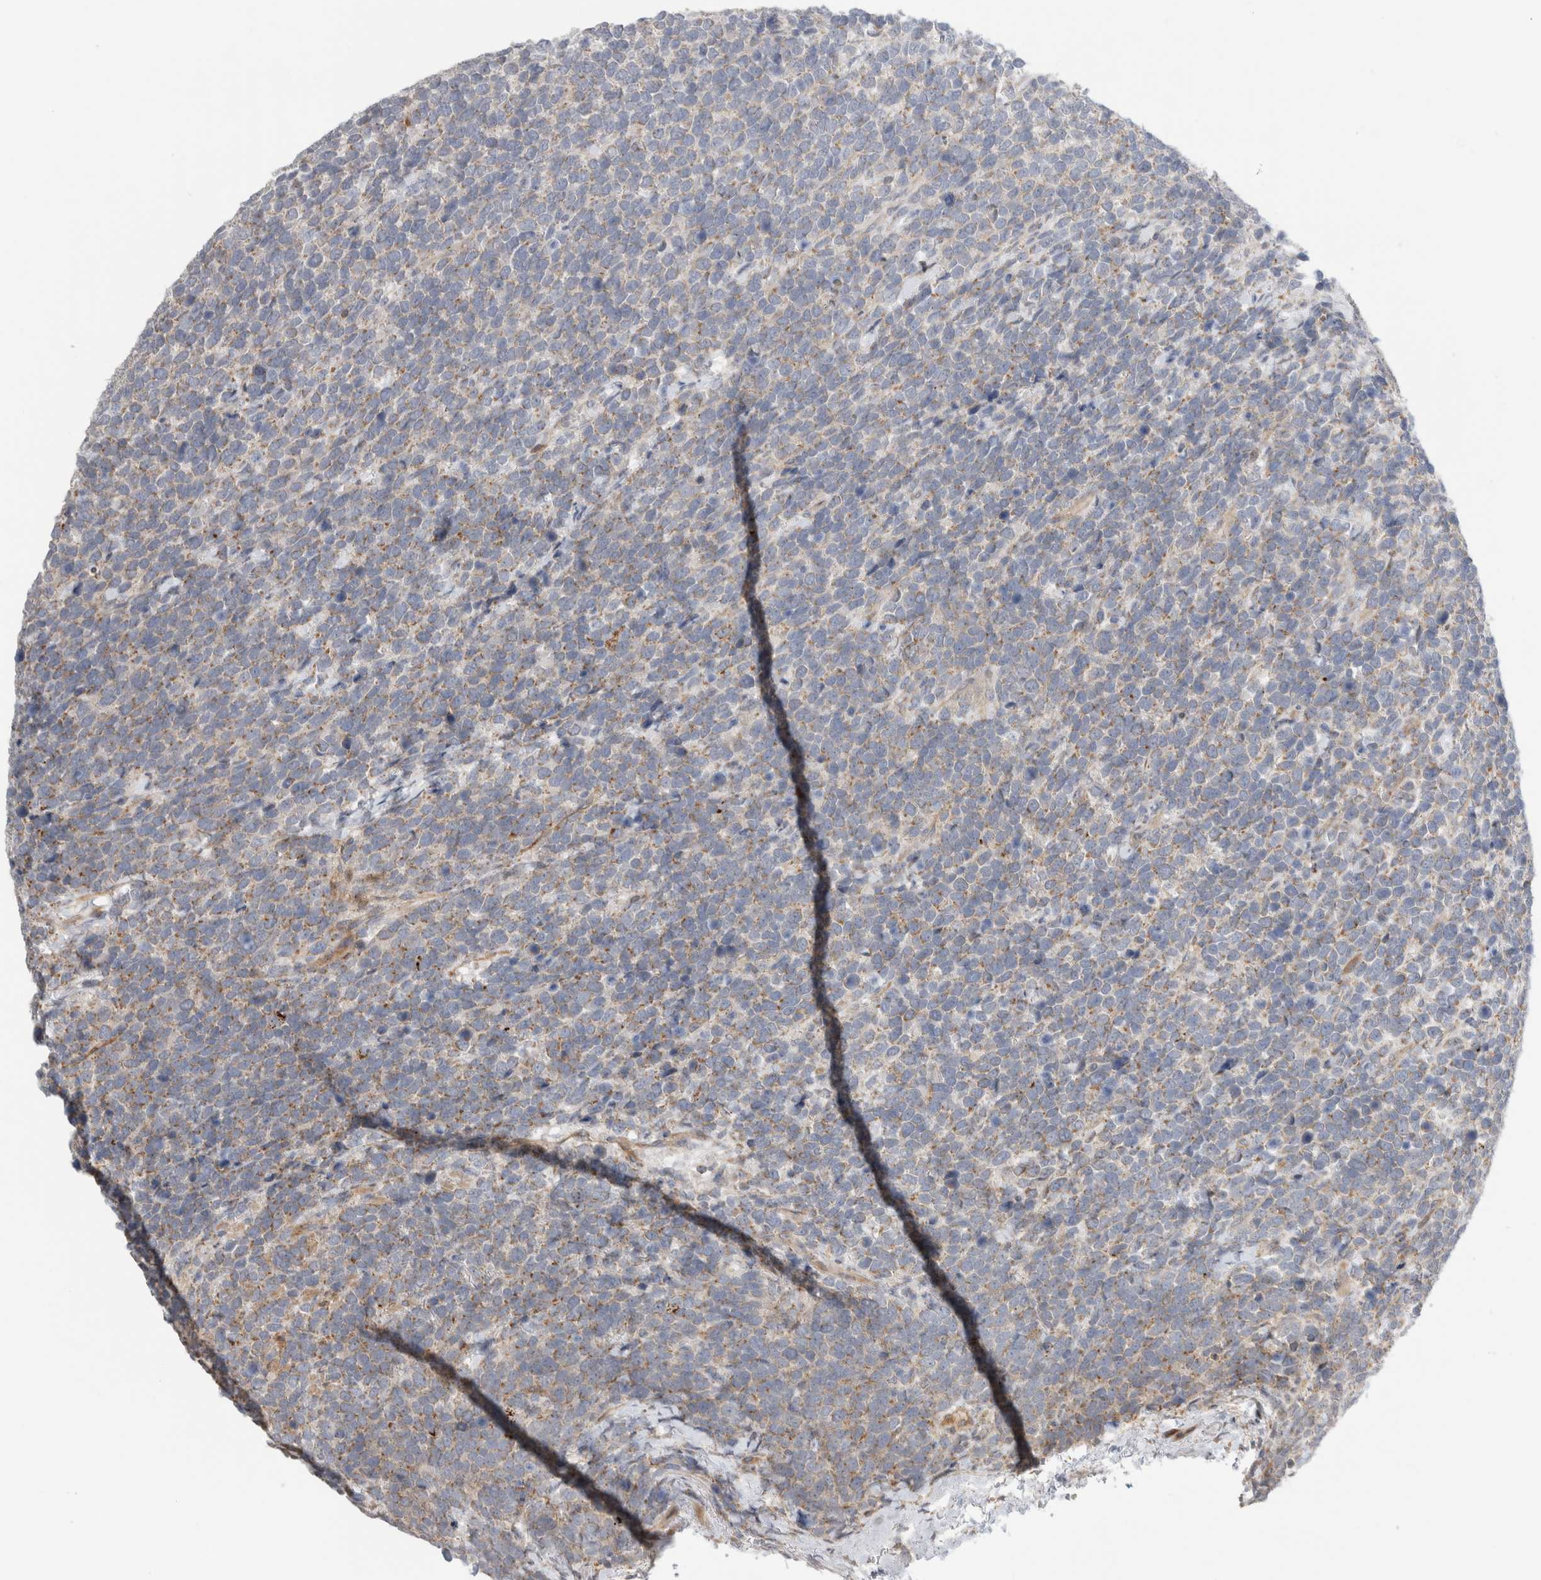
{"staining": {"intensity": "moderate", "quantity": ">75%", "location": "cytoplasmic/membranous"}, "tissue": "urothelial cancer", "cell_type": "Tumor cells", "image_type": "cancer", "snomed": [{"axis": "morphology", "description": "Urothelial carcinoma, High grade"}, {"axis": "topography", "description": "Urinary bladder"}], "caption": "IHC image of neoplastic tissue: urothelial carcinoma (high-grade) stained using immunohistochemistry reveals medium levels of moderate protein expression localized specifically in the cytoplasmic/membranous of tumor cells, appearing as a cytoplasmic/membranous brown color.", "gene": "KPNA5", "patient": {"sex": "female", "age": 82}}